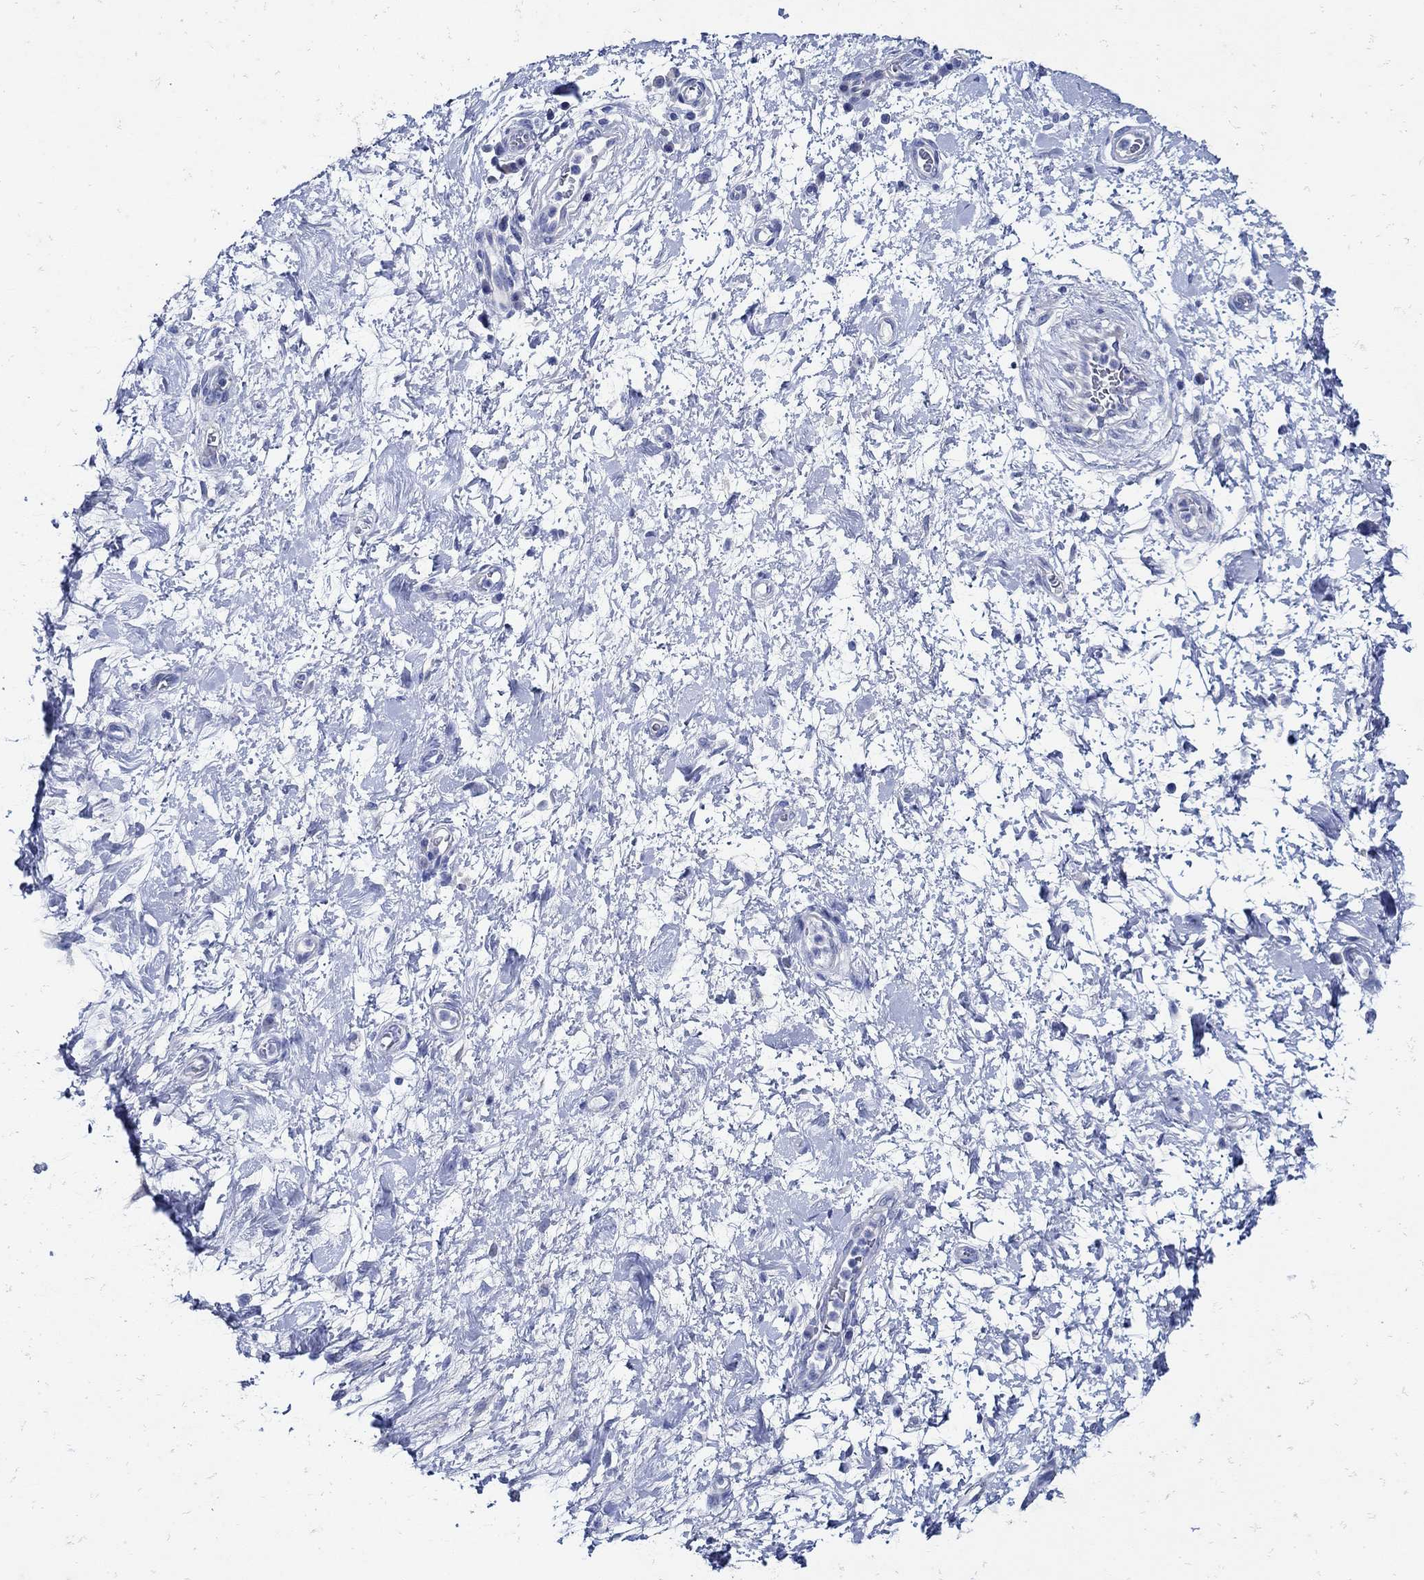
{"staining": {"intensity": "negative", "quantity": "none", "location": "none"}, "tissue": "stomach cancer", "cell_type": "Tumor cells", "image_type": "cancer", "snomed": [{"axis": "morphology", "description": "Normal tissue, NOS"}, {"axis": "morphology", "description": "Adenocarcinoma, NOS"}, {"axis": "topography", "description": "Stomach"}], "caption": "DAB (3,3'-diaminobenzidine) immunohistochemical staining of adenocarcinoma (stomach) reveals no significant positivity in tumor cells.", "gene": "NOS1", "patient": {"sex": "female", "age": 64}}